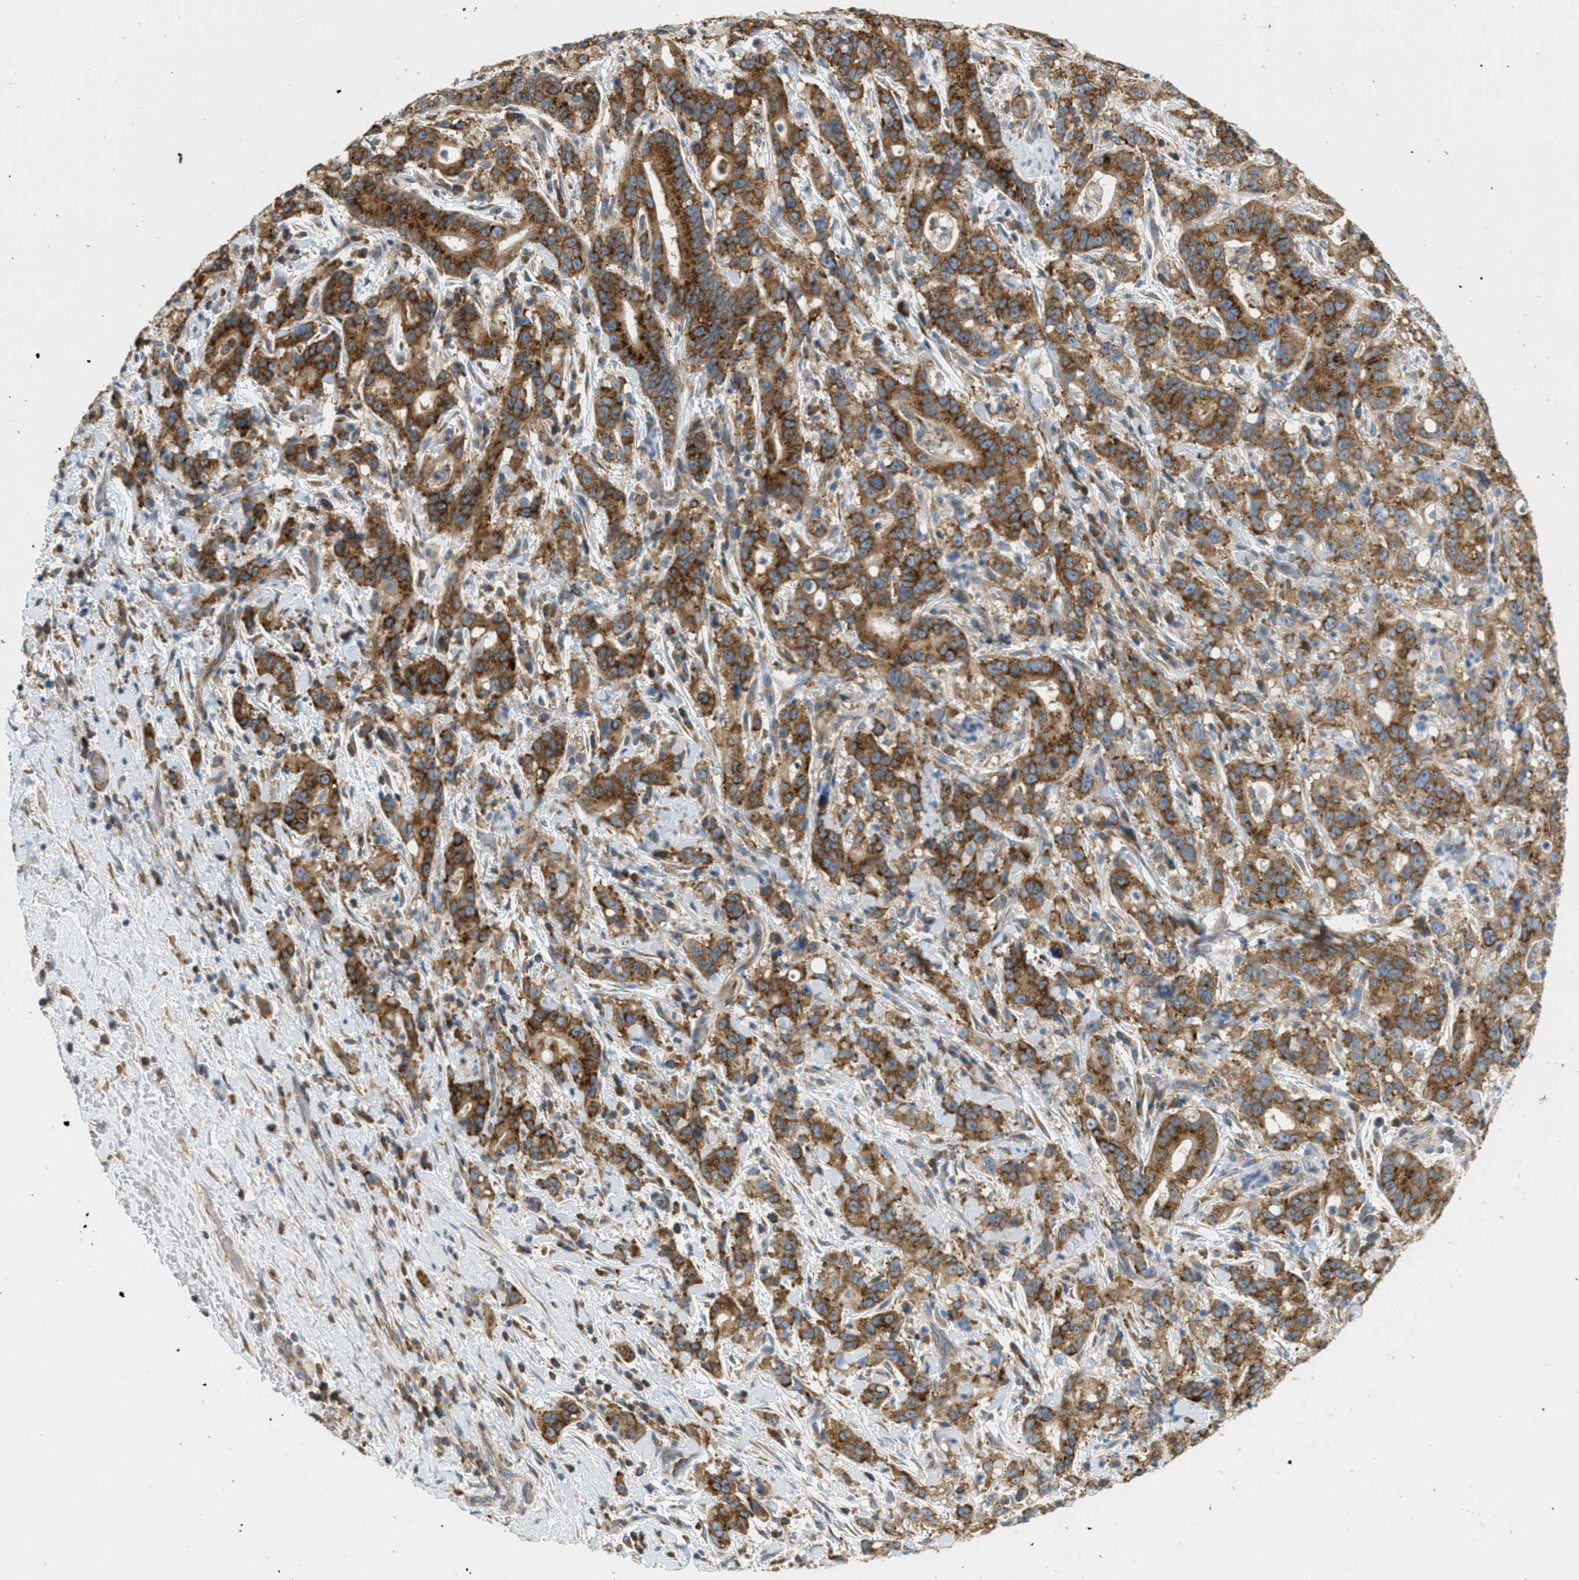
{"staining": {"intensity": "strong", "quantity": ">75%", "location": "cytoplasmic/membranous"}, "tissue": "liver cancer", "cell_type": "Tumor cells", "image_type": "cancer", "snomed": [{"axis": "morphology", "description": "Cholangiocarcinoma"}, {"axis": "topography", "description": "Liver"}], "caption": "IHC of liver cancer demonstrates high levels of strong cytoplasmic/membranous expression in approximately >75% of tumor cells.", "gene": "ABCF1", "patient": {"sex": "female", "age": 38}}